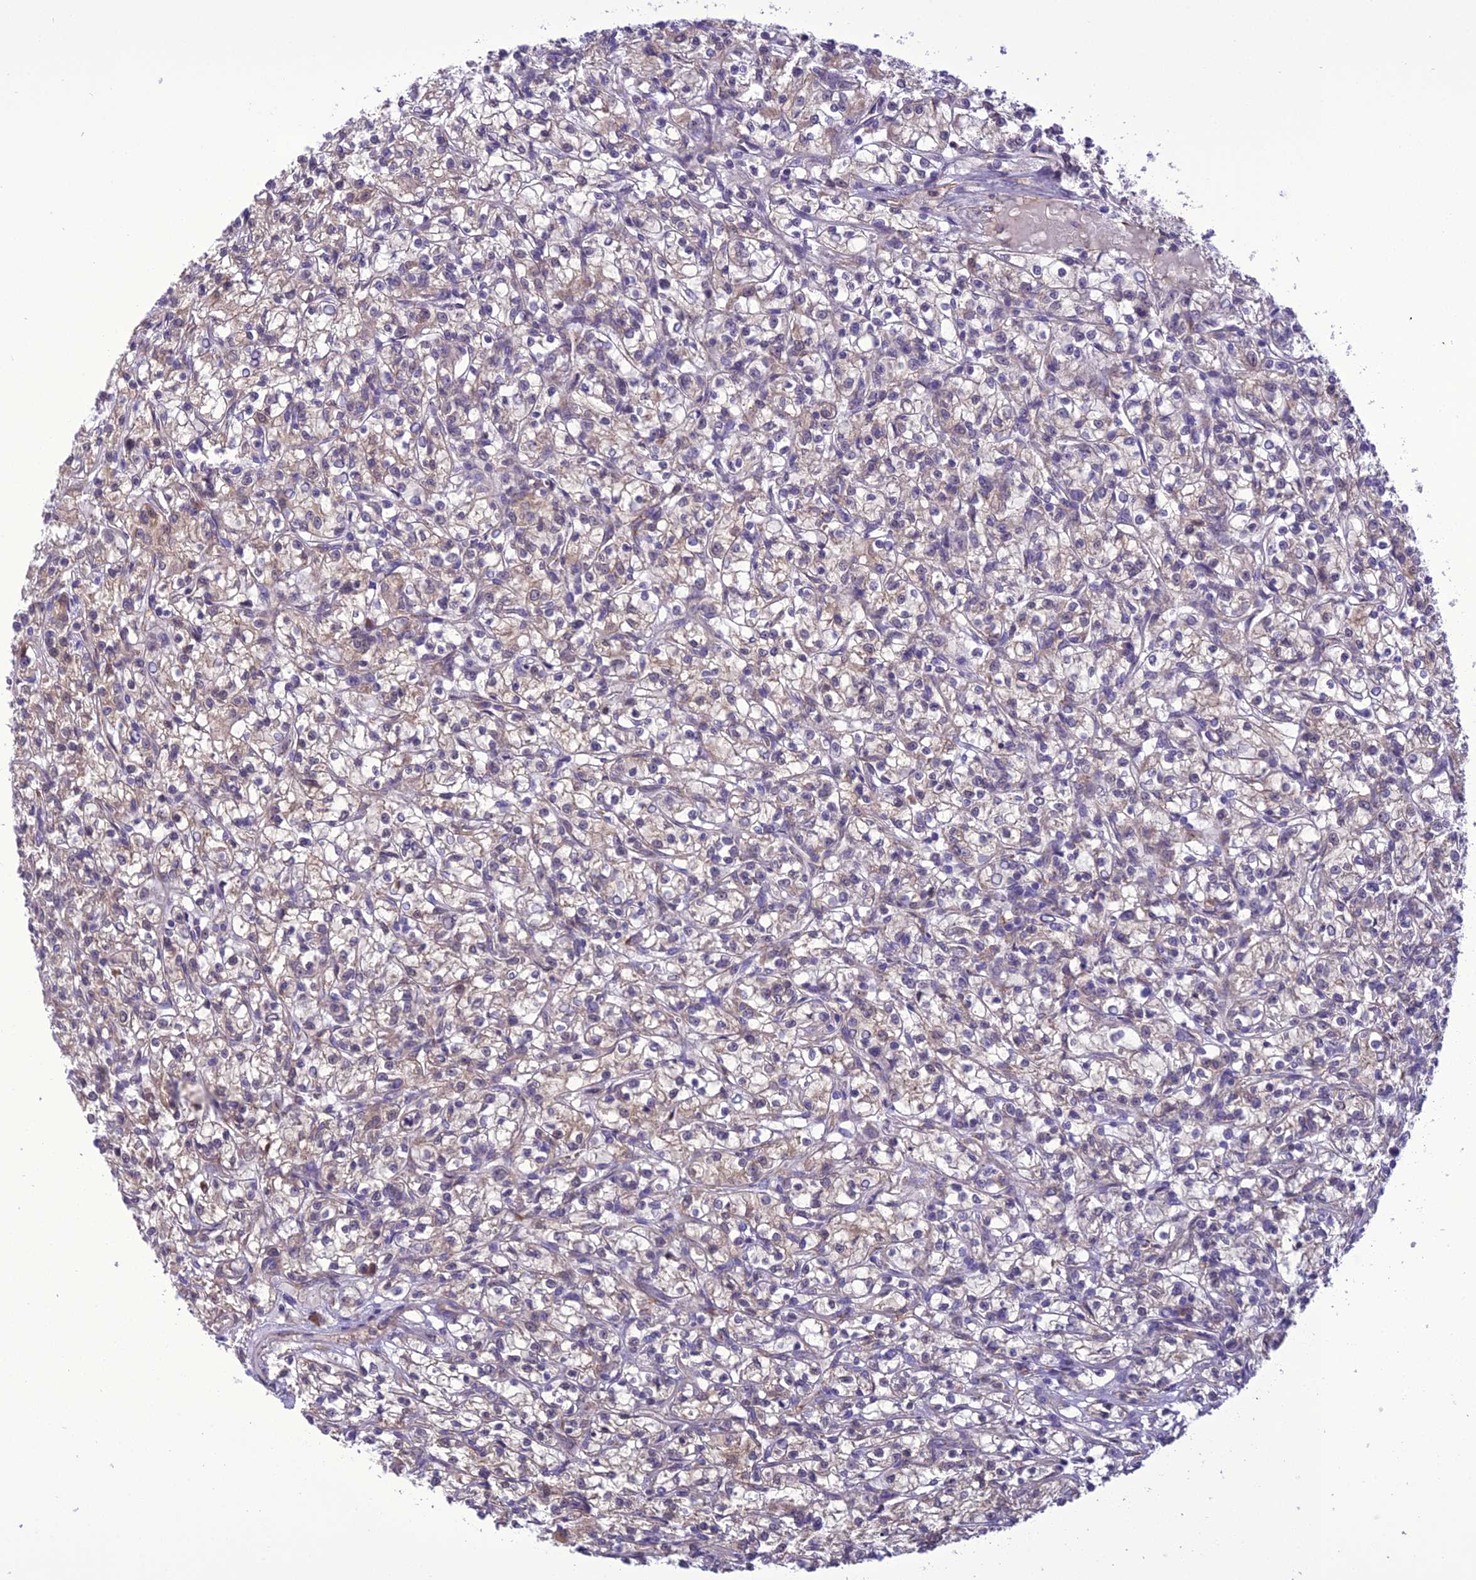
{"staining": {"intensity": "weak", "quantity": "25%-75%", "location": "cytoplasmic/membranous"}, "tissue": "renal cancer", "cell_type": "Tumor cells", "image_type": "cancer", "snomed": [{"axis": "morphology", "description": "Adenocarcinoma, NOS"}, {"axis": "topography", "description": "Kidney"}], "caption": "This is a photomicrograph of immunohistochemistry staining of adenocarcinoma (renal), which shows weak expression in the cytoplasmic/membranous of tumor cells.", "gene": "BORCS6", "patient": {"sex": "female", "age": 59}}